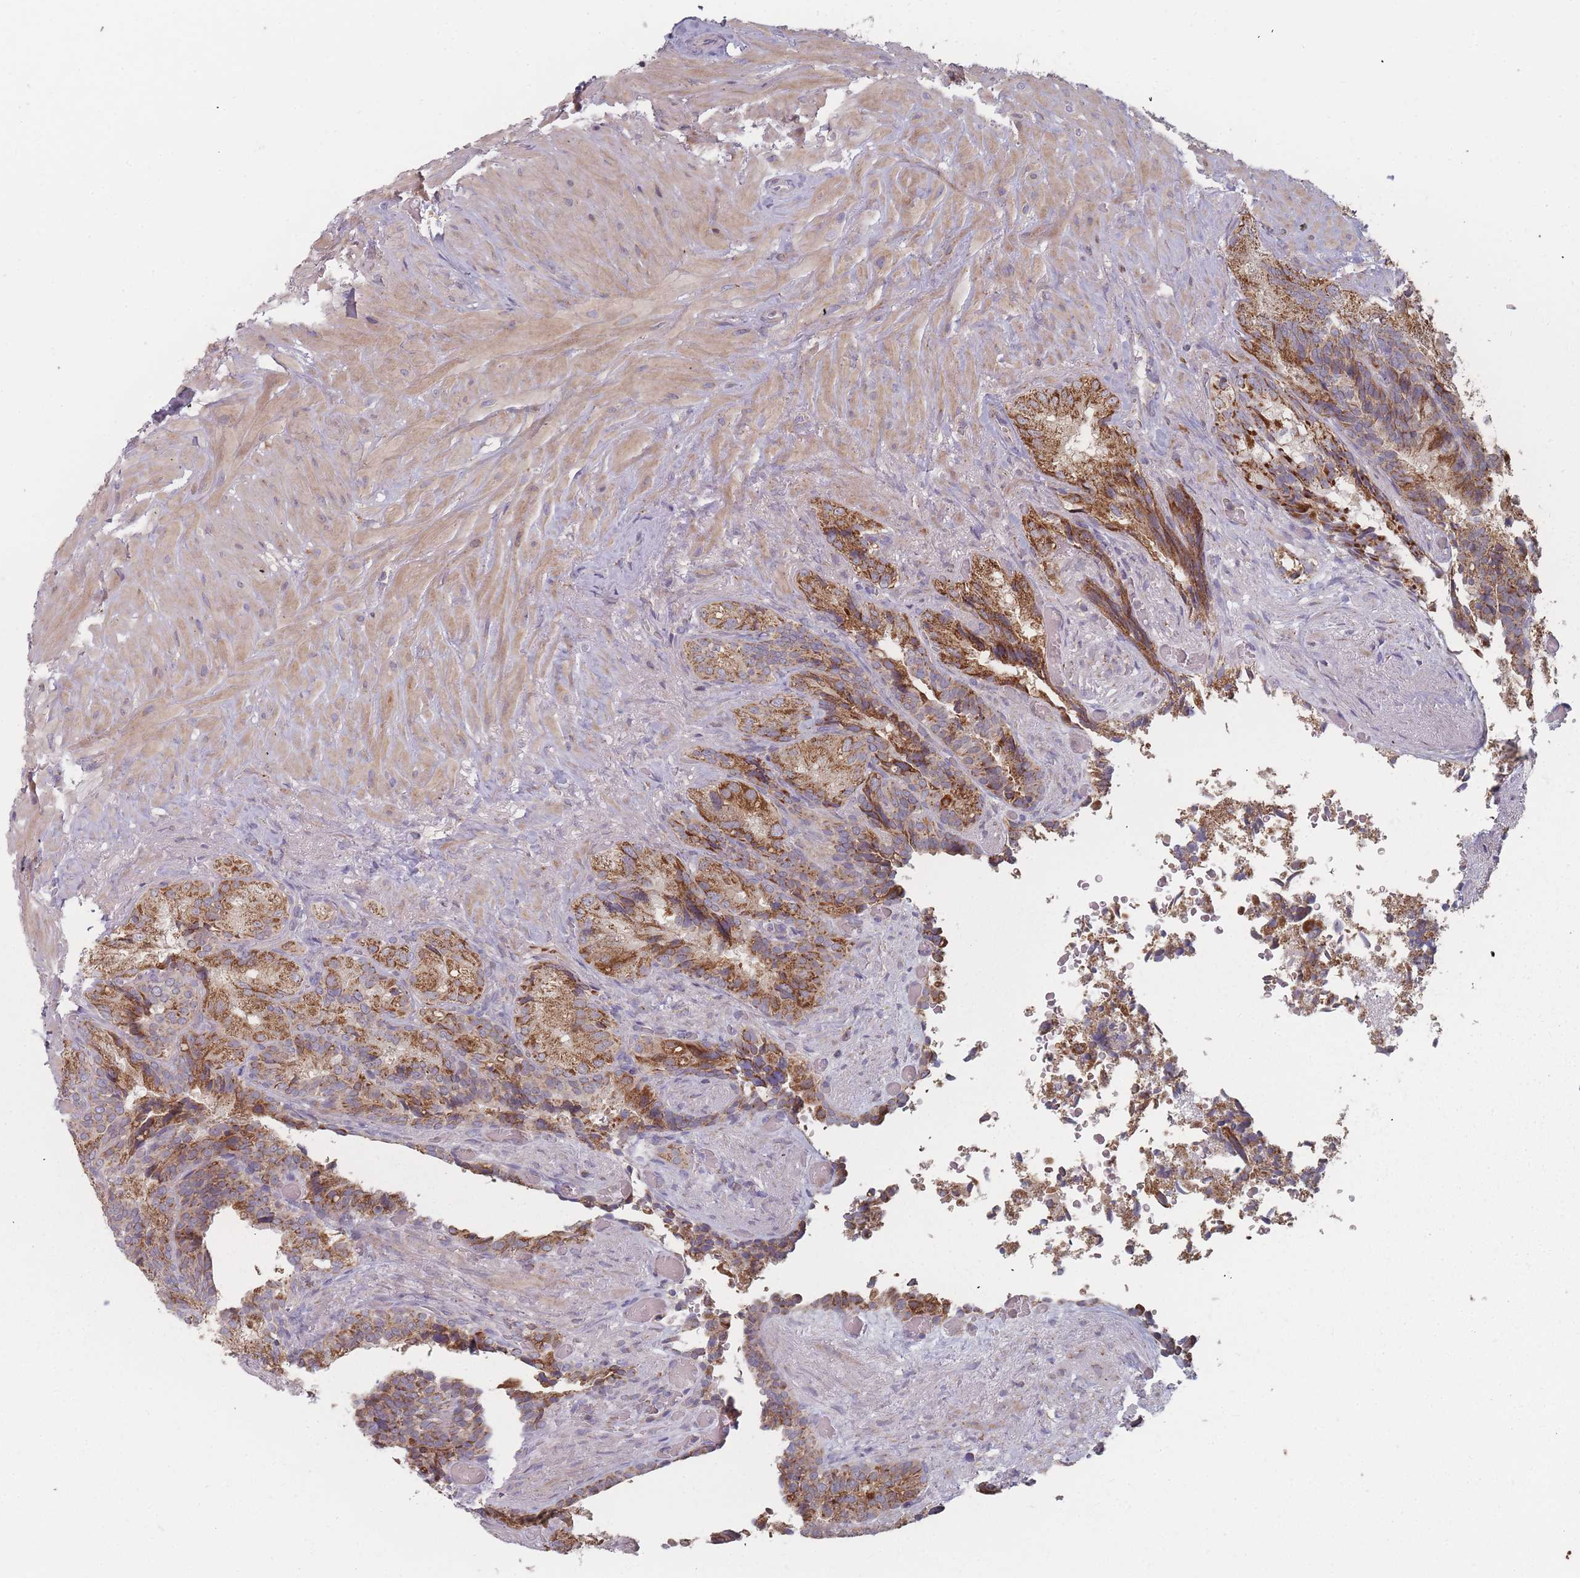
{"staining": {"intensity": "moderate", "quantity": ">75%", "location": "cytoplasmic/membranous"}, "tissue": "seminal vesicle", "cell_type": "Glandular cells", "image_type": "normal", "snomed": [{"axis": "morphology", "description": "Normal tissue, NOS"}, {"axis": "topography", "description": "Seminal veicle"}], "caption": "A medium amount of moderate cytoplasmic/membranous expression is identified in about >75% of glandular cells in normal seminal vesicle.", "gene": "PSMB3", "patient": {"sex": "male", "age": 63}}